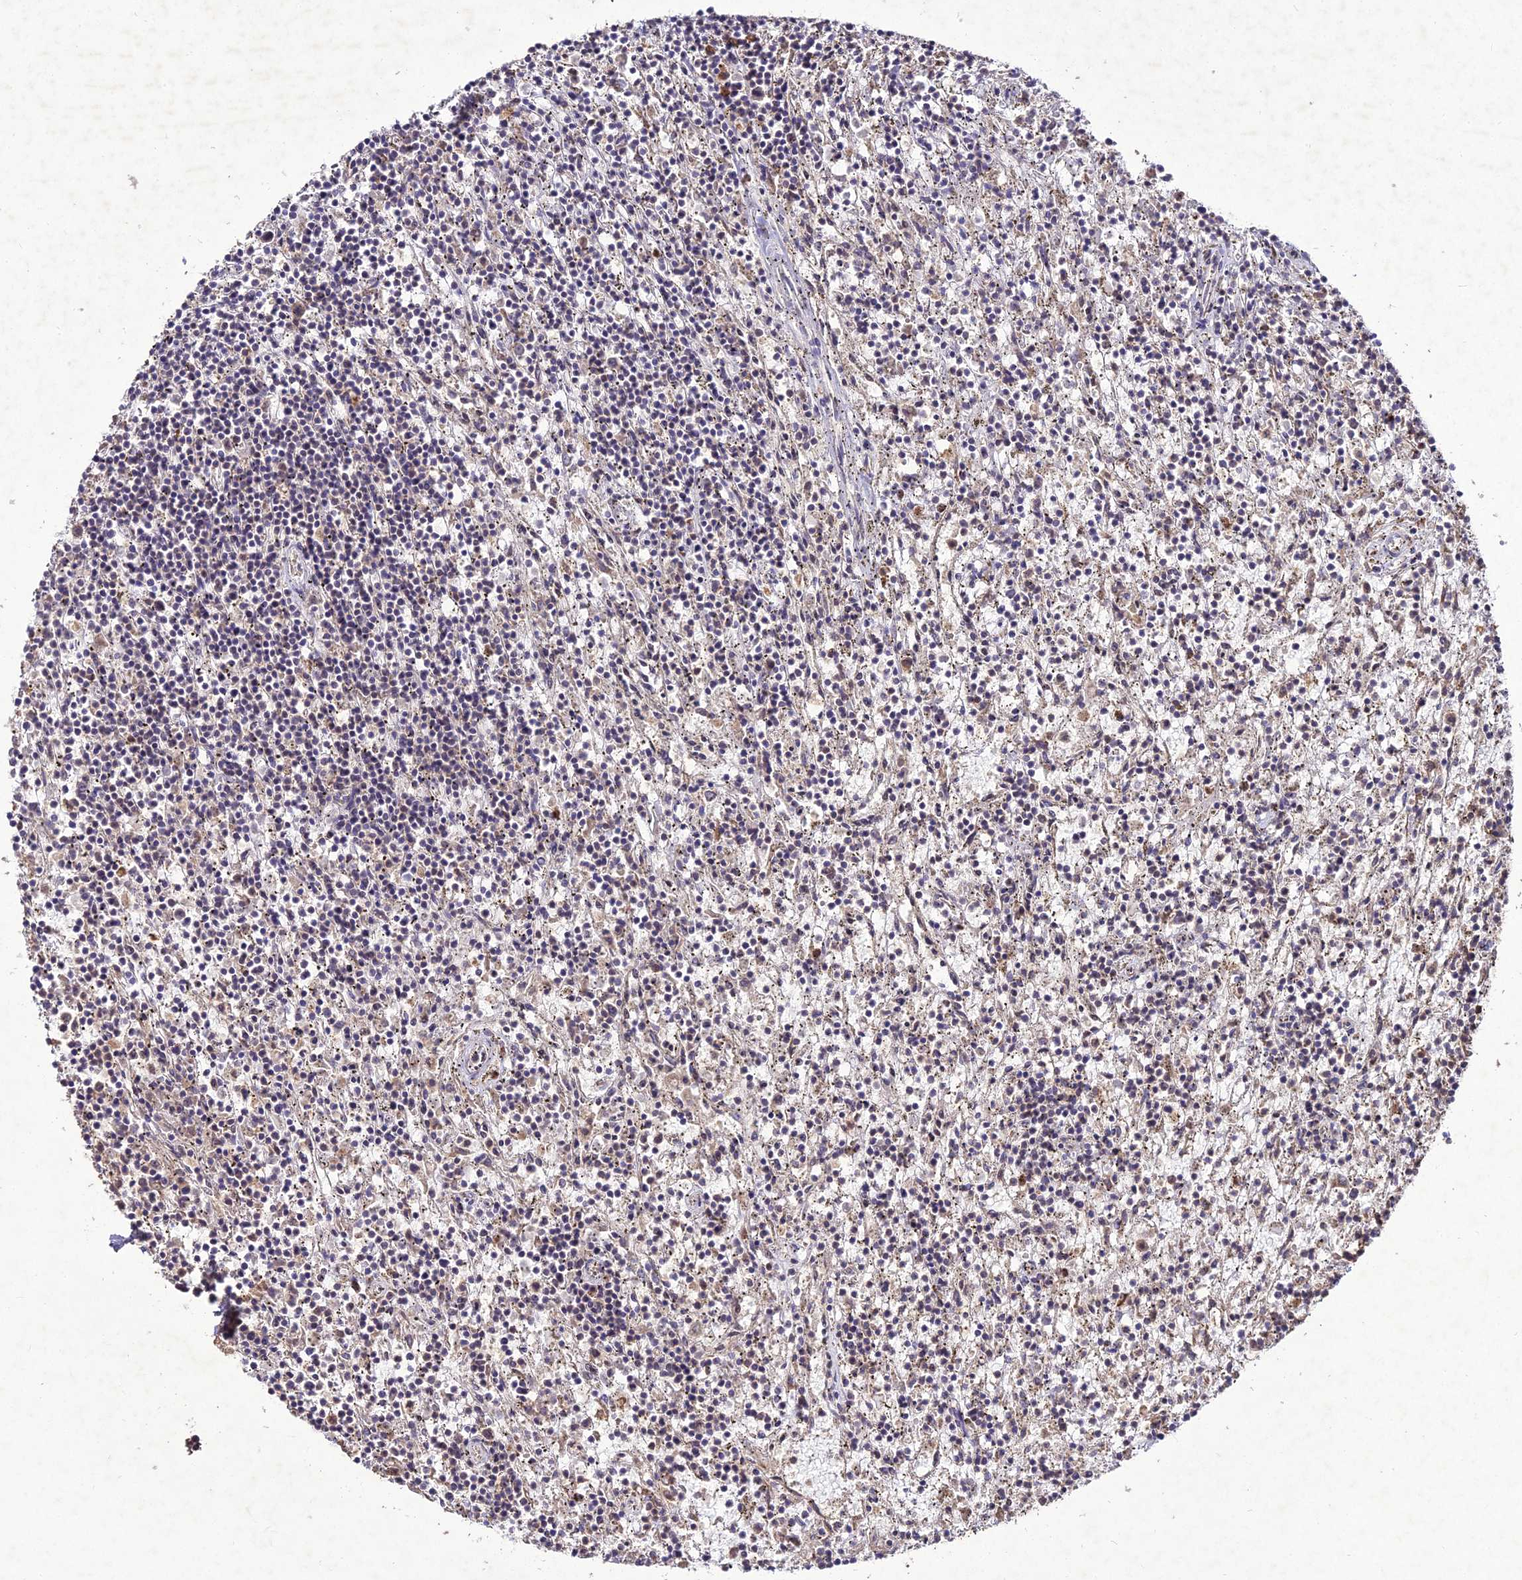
{"staining": {"intensity": "negative", "quantity": "none", "location": "none"}, "tissue": "lymphoma", "cell_type": "Tumor cells", "image_type": "cancer", "snomed": [{"axis": "morphology", "description": "Malignant lymphoma, non-Hodgkin's type, Low grade"}, {"axis": "topography", "description": "Spleen"}], "caption": "The histopathology image reveals no staining of tumor cells in malignant lymphoma, non-Hodgkin's type (low-grade). (Stains: DAB (3,3'-diaminobenzidine) immunohistochemistry (IHC) with hematoxylin counter stain, Microscopy: brightfield microscopy at high magnification).", "gene": "ZNF766", "patient": {"sex": "male", "age": 76}}